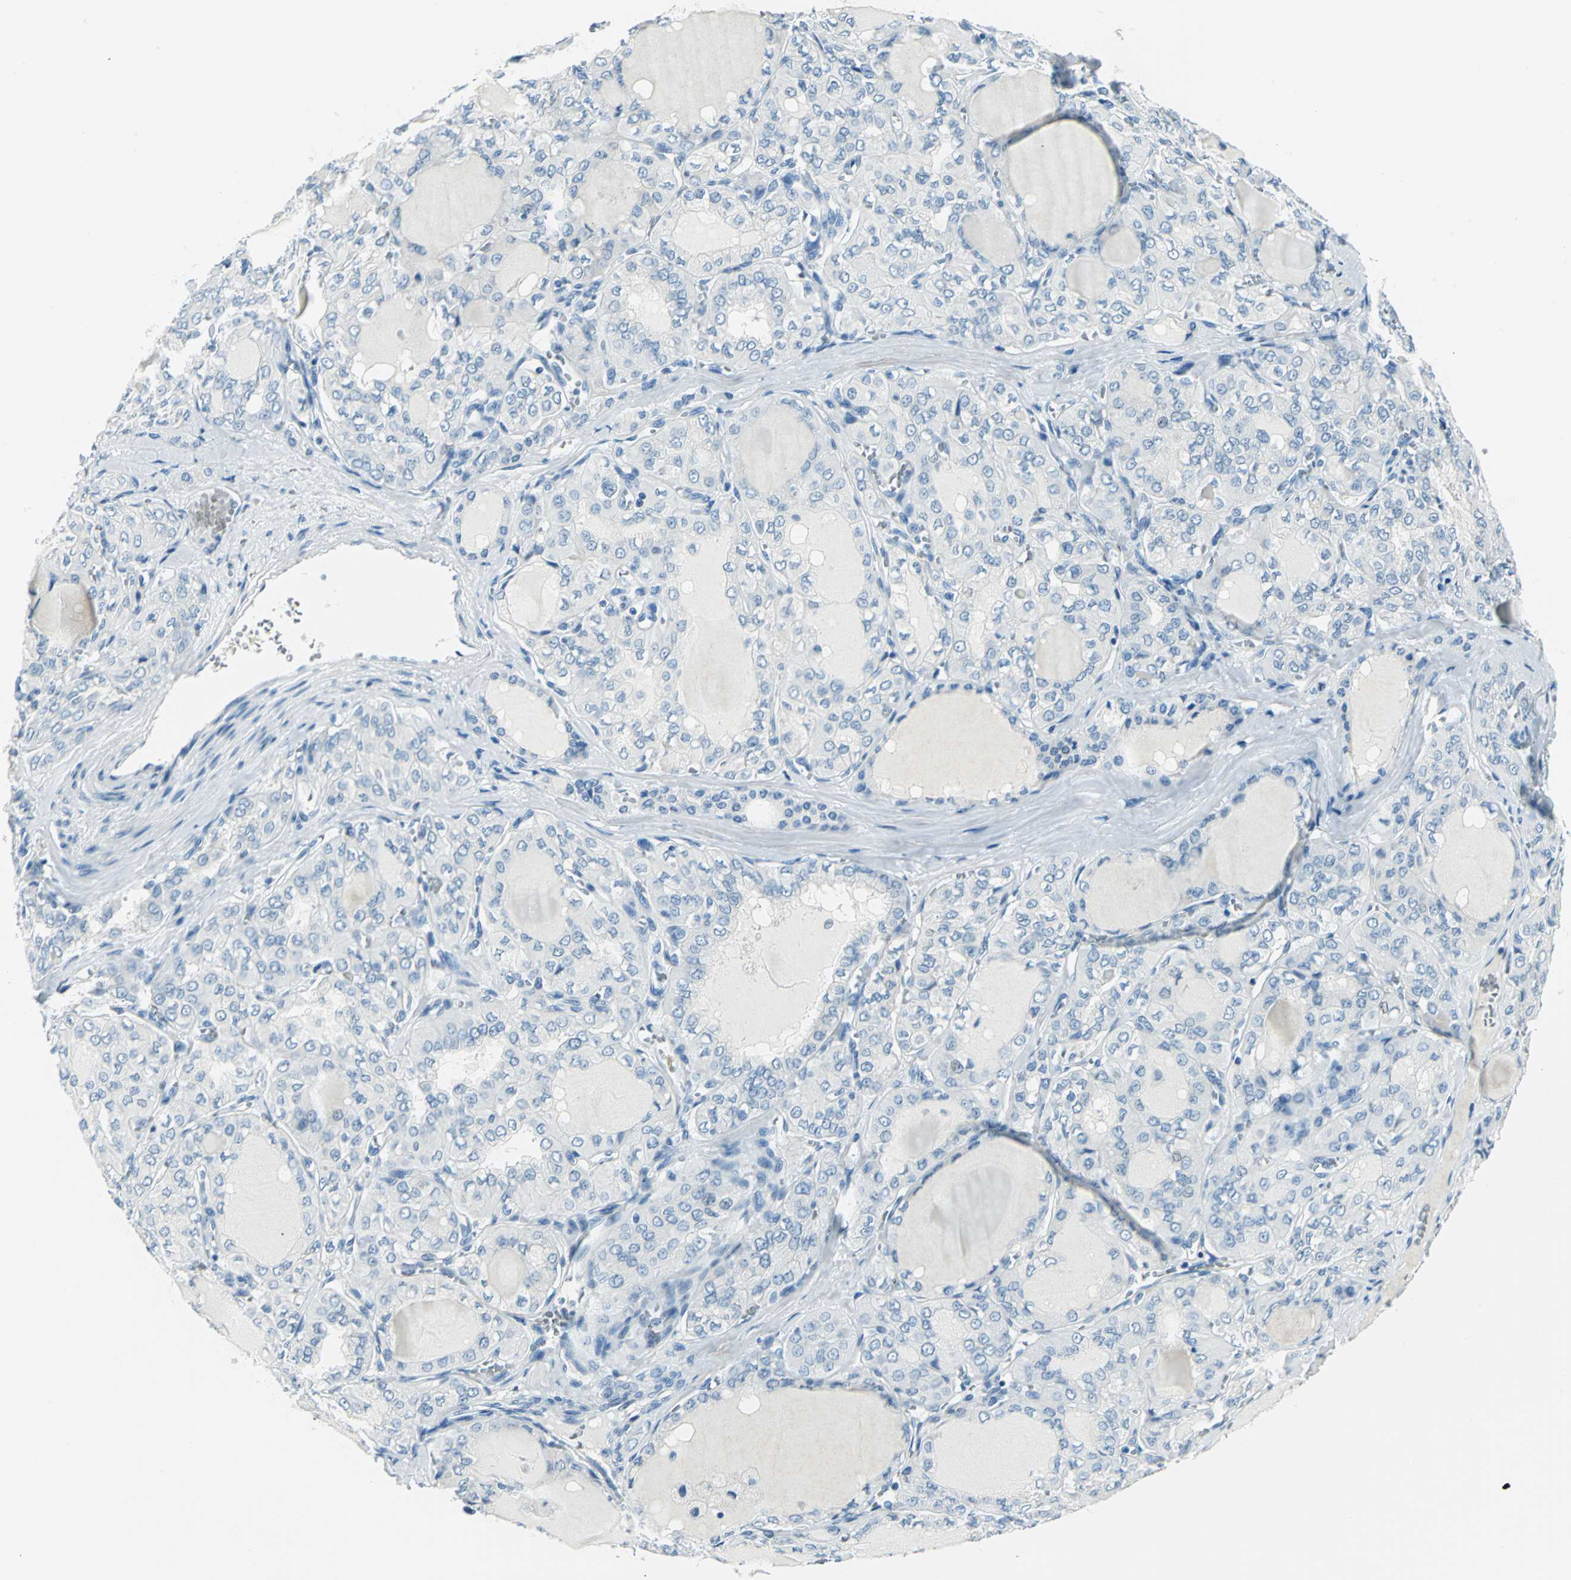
{"staining": {"intensity": "negative", "quantity": "none", "location": "none"}, "tissue": "thyroid cancer", "cell_type": "Tumor cells", "image_type": "cancer", "snomed": [{"axis": "morphology", "description": "Papillary adenocarcinoma, NOS"}, {"axis": "topography", "description": "Thyroid gland"}], "caption": "High magnification brightfield microscopy of thyroid cancer (papillary adenocarcinoma) stained with DAB (brown) and counterstained with hematoxylin (blue): tumor cells show no significant expression.", "gene": "AKR1A1", "patient": {"sex": "male", "age": 20}}